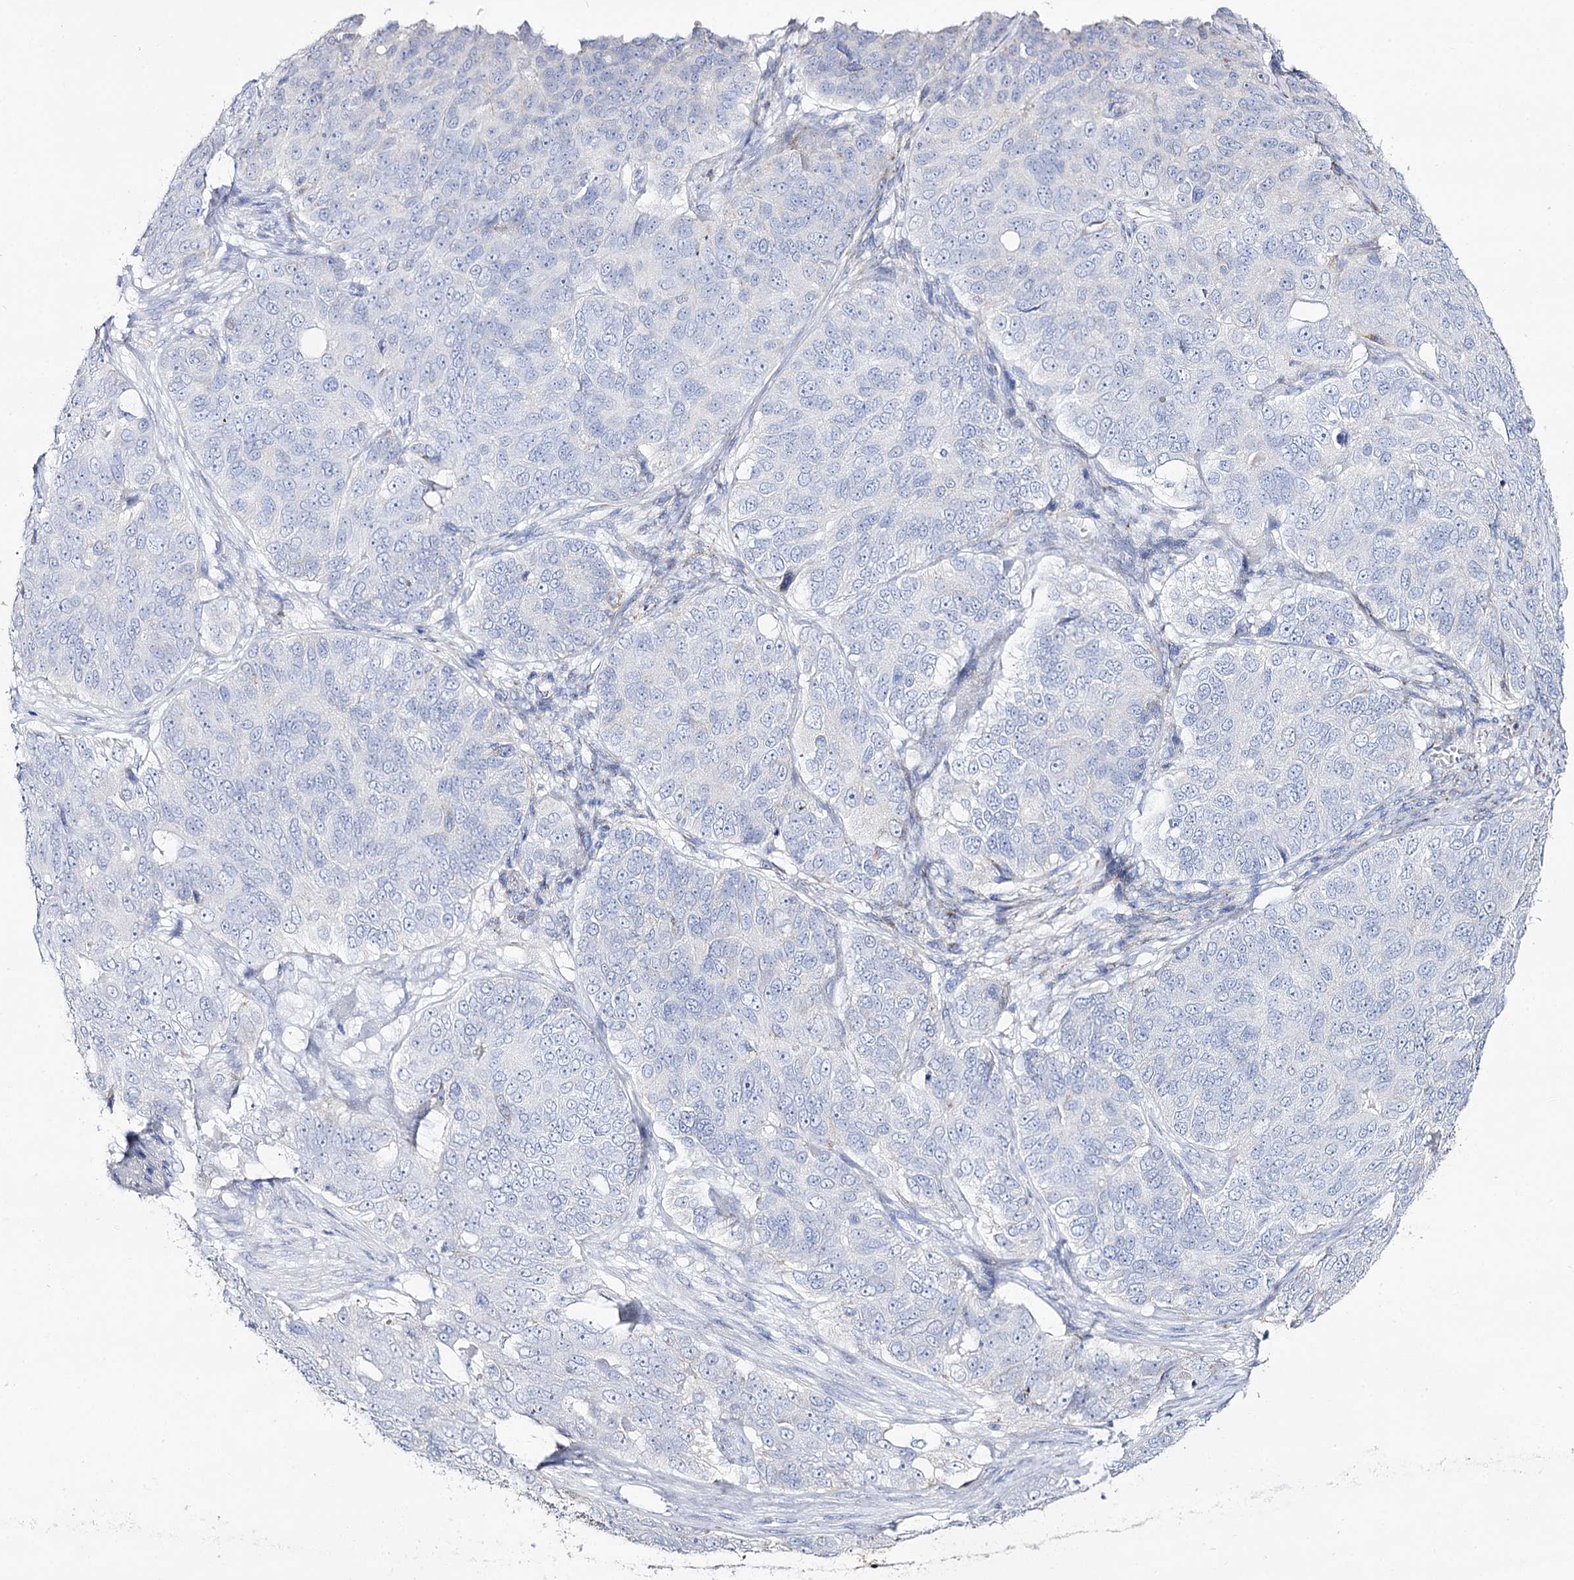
{"staining": {"intensity": "negative", "quantity": "none", "location": "none"}, "tissue": "ovarian cancer", "cell_type": "Tumor cells", "image_type": "cancer", "snomed": [{"axis": "morphology", "description": "Carcinoma, endometroid"}, {"axis": "topography", "description": "Ovary"}], "caption": "This is an immunohistochemistry (IHC) histopathology image of ovarian cancer. There is no positivity in tumor cells.", "gene": "SLC3A1", "patient": {"sex": "female", "age": 51}}